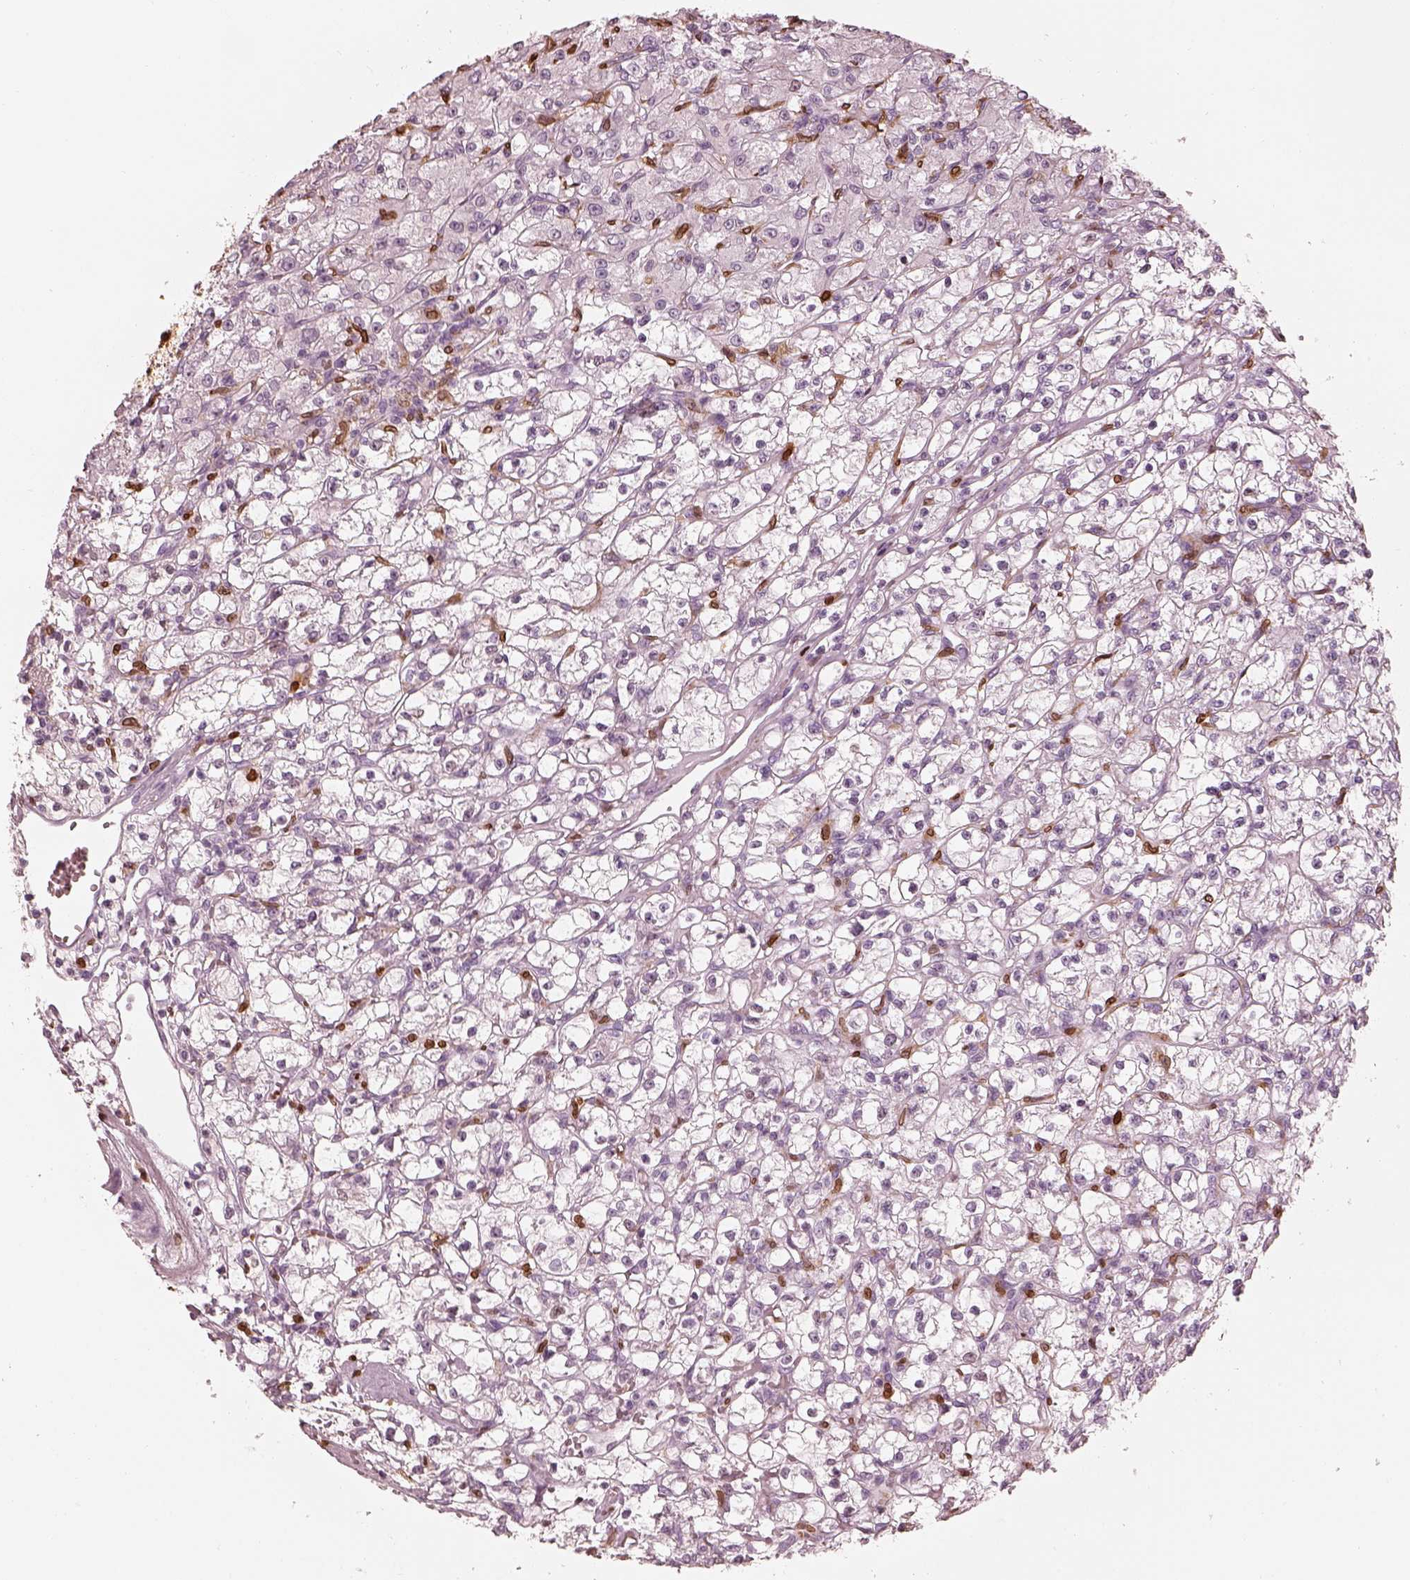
{"staining": {"intensity": "negative", "quantity": "none", "location": "none"}, "tissue": "renal cancer", "cell_type": "Tumor cells", "image_type": "cancer", "snomed": [{"axis": "morphology", "description": "Adenocarcinoma, NOS"}, {"axis": "topography", "description": "Kidney"}], "caption": "There is no significant expression in tumor cells of adenocarcinoma (renal).", "gene": "ALOX5", "patient": {"sex": "female", "age": 59}}